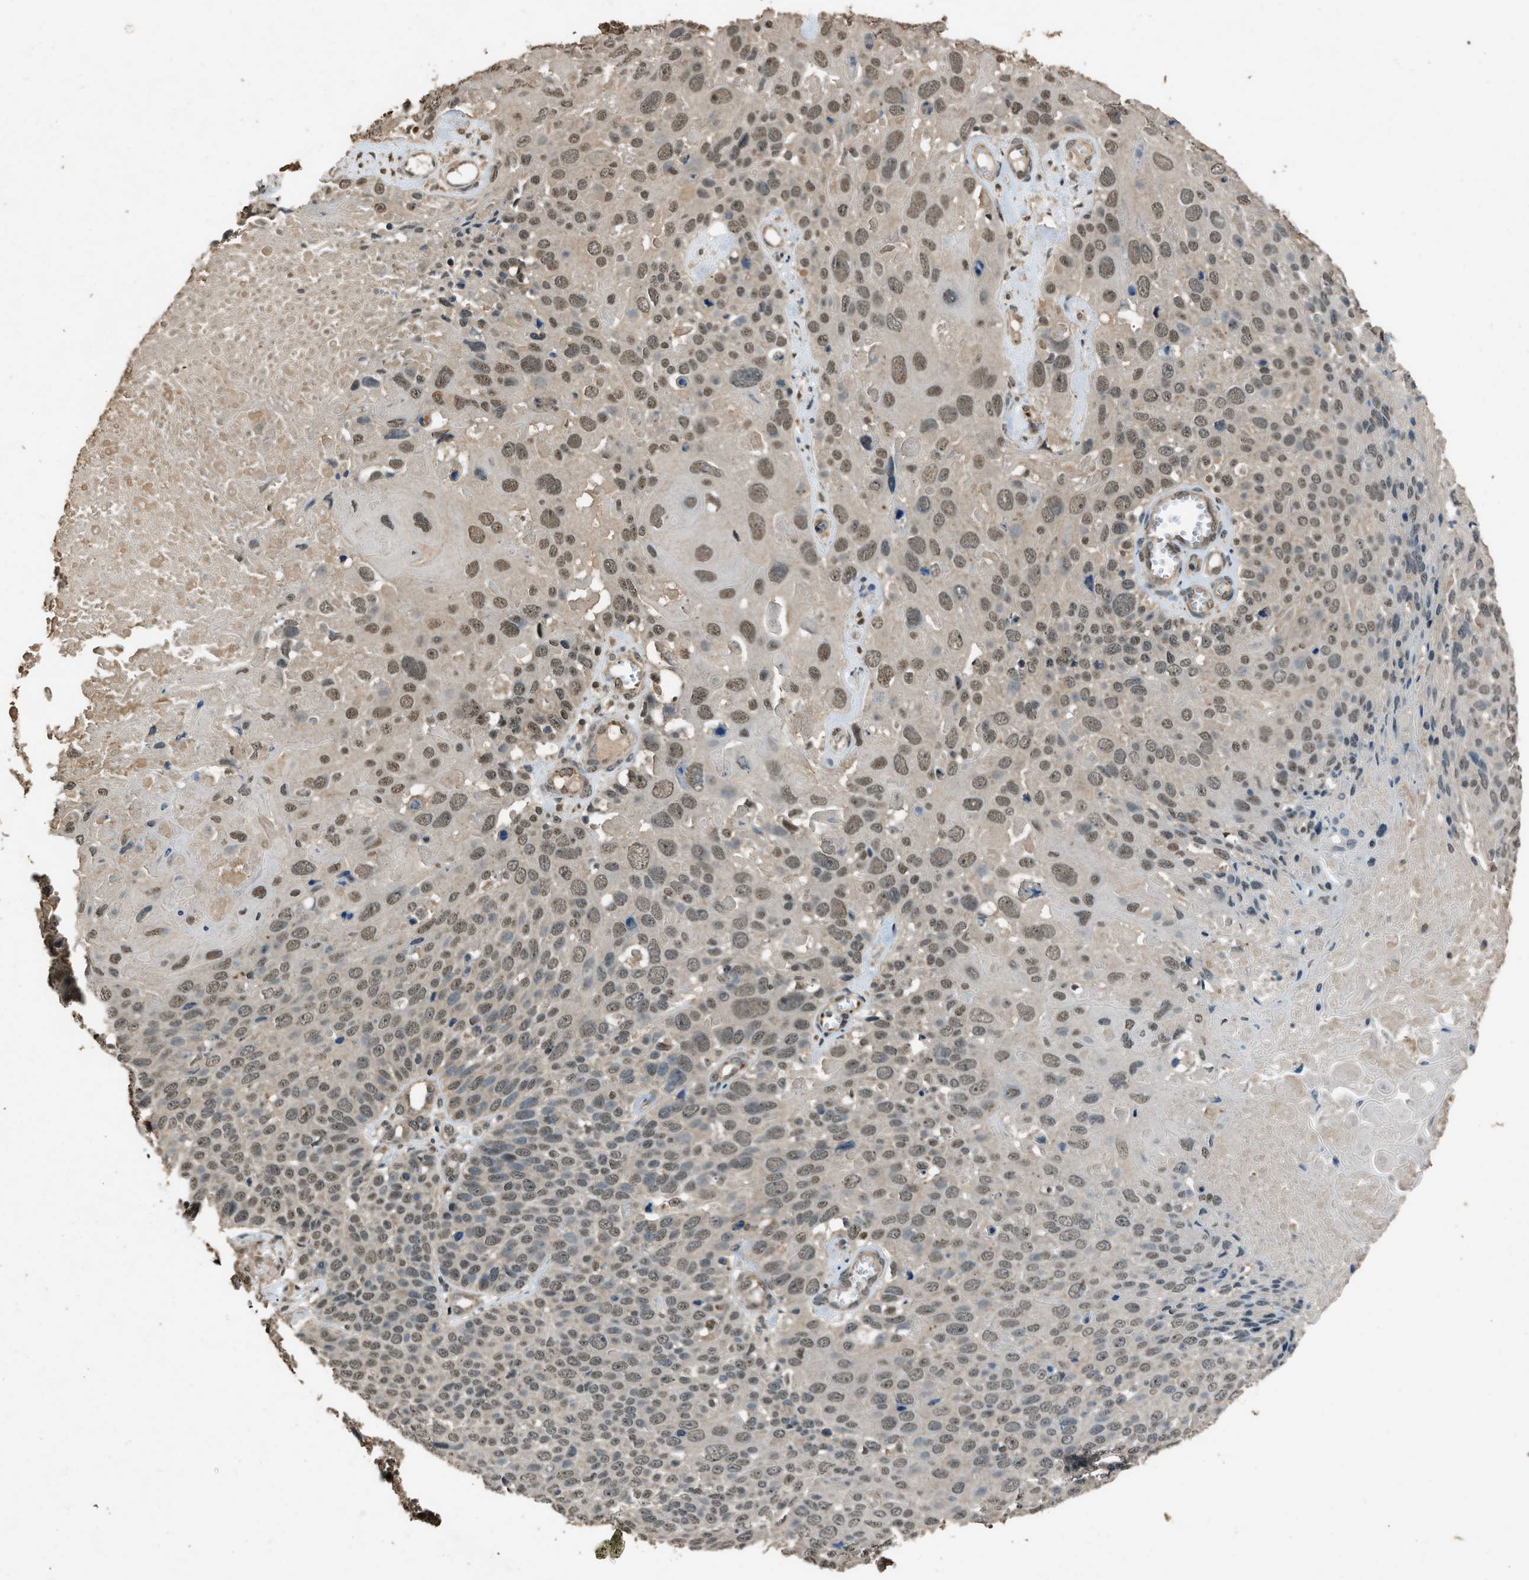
{"staining": {"intensity": "moderate", "quantity": ">75%", "location": "nuclear"}, "tissue": "cervical cancer", "cell_type": "Tumor cells", "image_type": "cancer", "snomed": [{"axis": "morphology", "description": "Squamous cell carcinoma, NOS"}, {"axis": "topography", "description": "Cervix"}], "caption": "Cervical squamous cell carcinoma was stained to show a protein in brown. There is medium levels of moderate nuclear expression in approximately >75% of tumor cells. Nuclei are stained in blue.", "gene": "SERTAD2", "patient": {"sex": "female", "age": 74}}